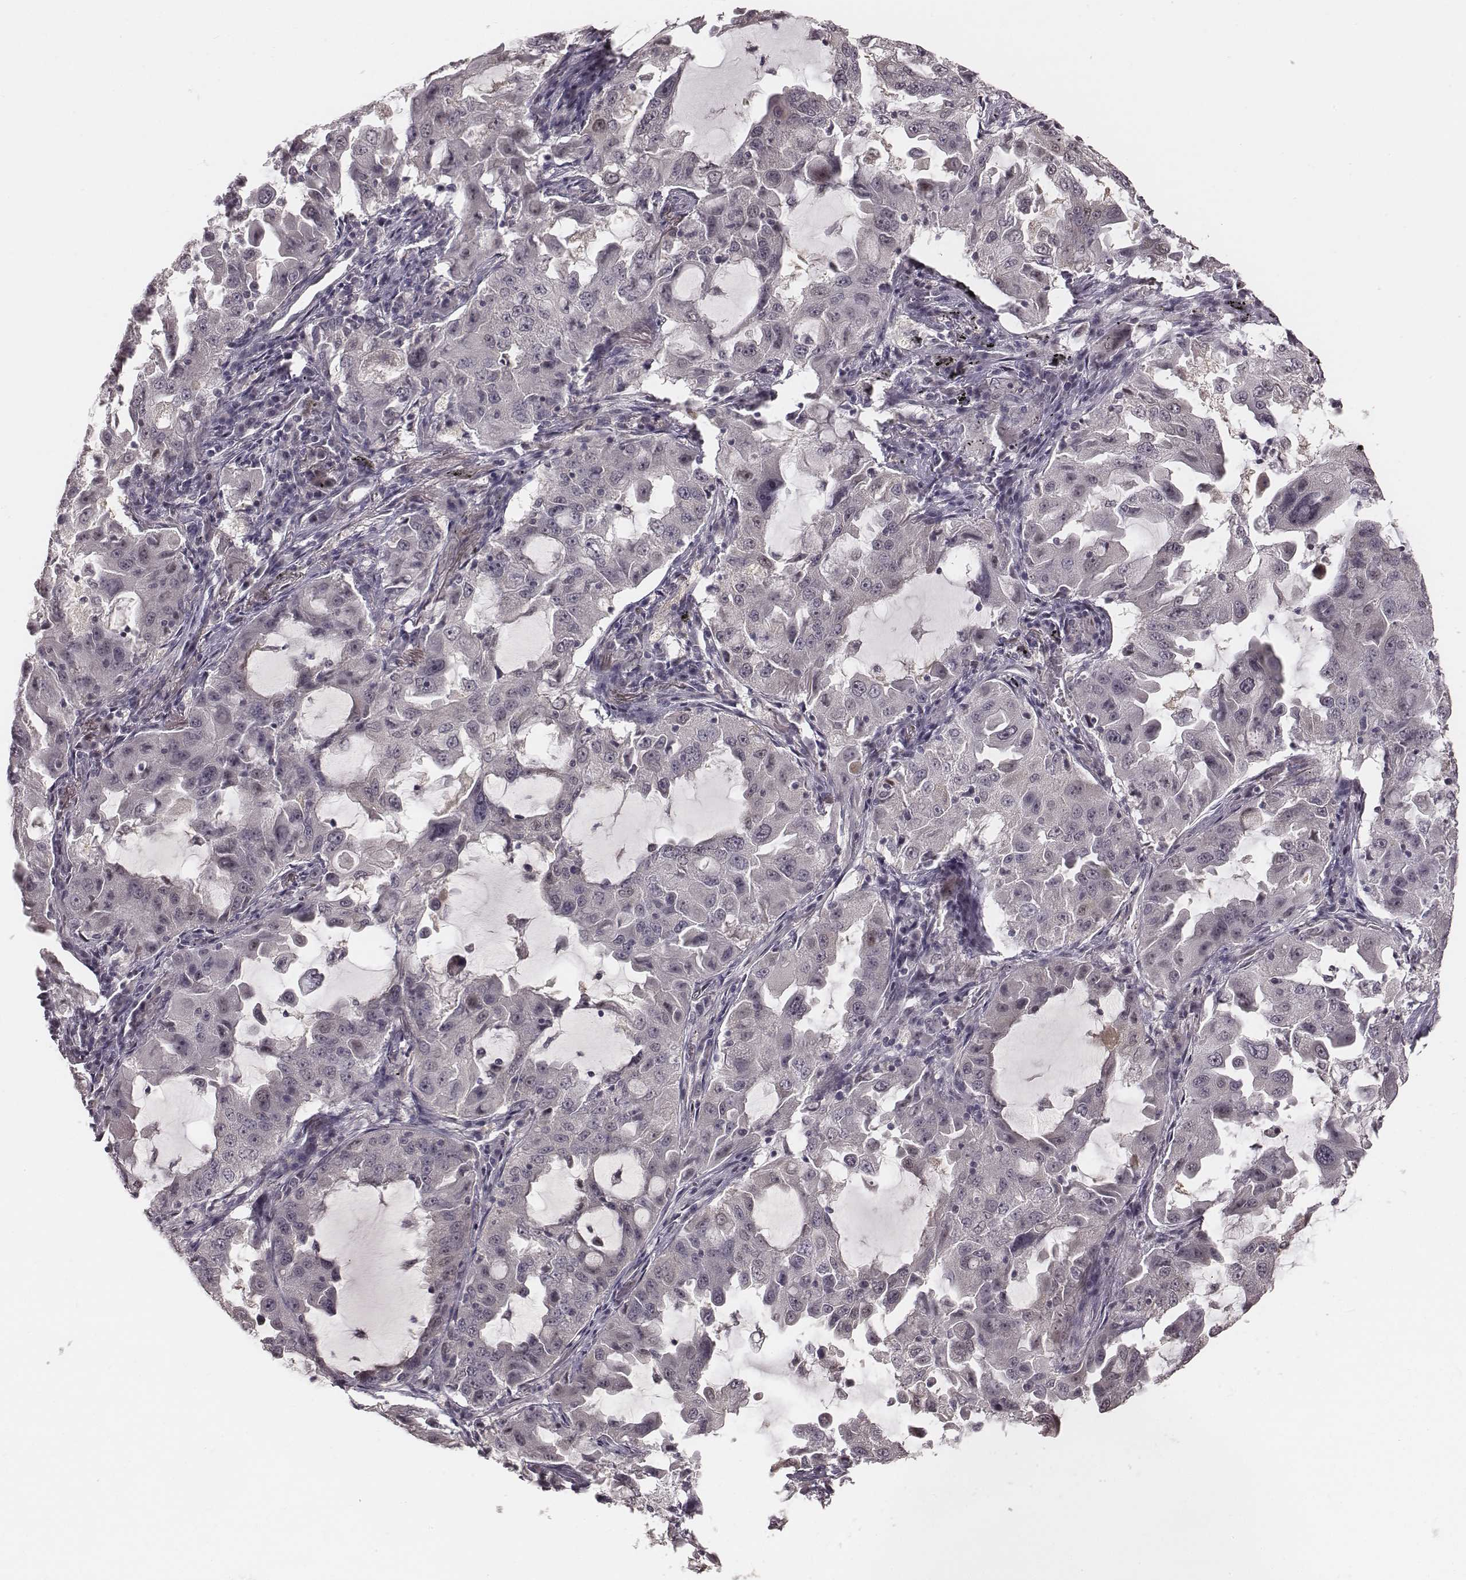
{"staining": {"intensity": "negative", "quantity": "none", "location": "none"}, "tissue": "lung cancer", "cell_type": "Tumor cells", "image_type": "cancer", "snomed": [{"axis": "morphology", "description": "Adenocarcinoma, NOS"}, {"axis": "topography", "description": "Lung"}], "caption": "Immunohistochemical staining of lung cancer demonstrates no significant positivity in tumor cells.", "gene": "IQCG", "patient": {"sex": "female", "age": 61}}